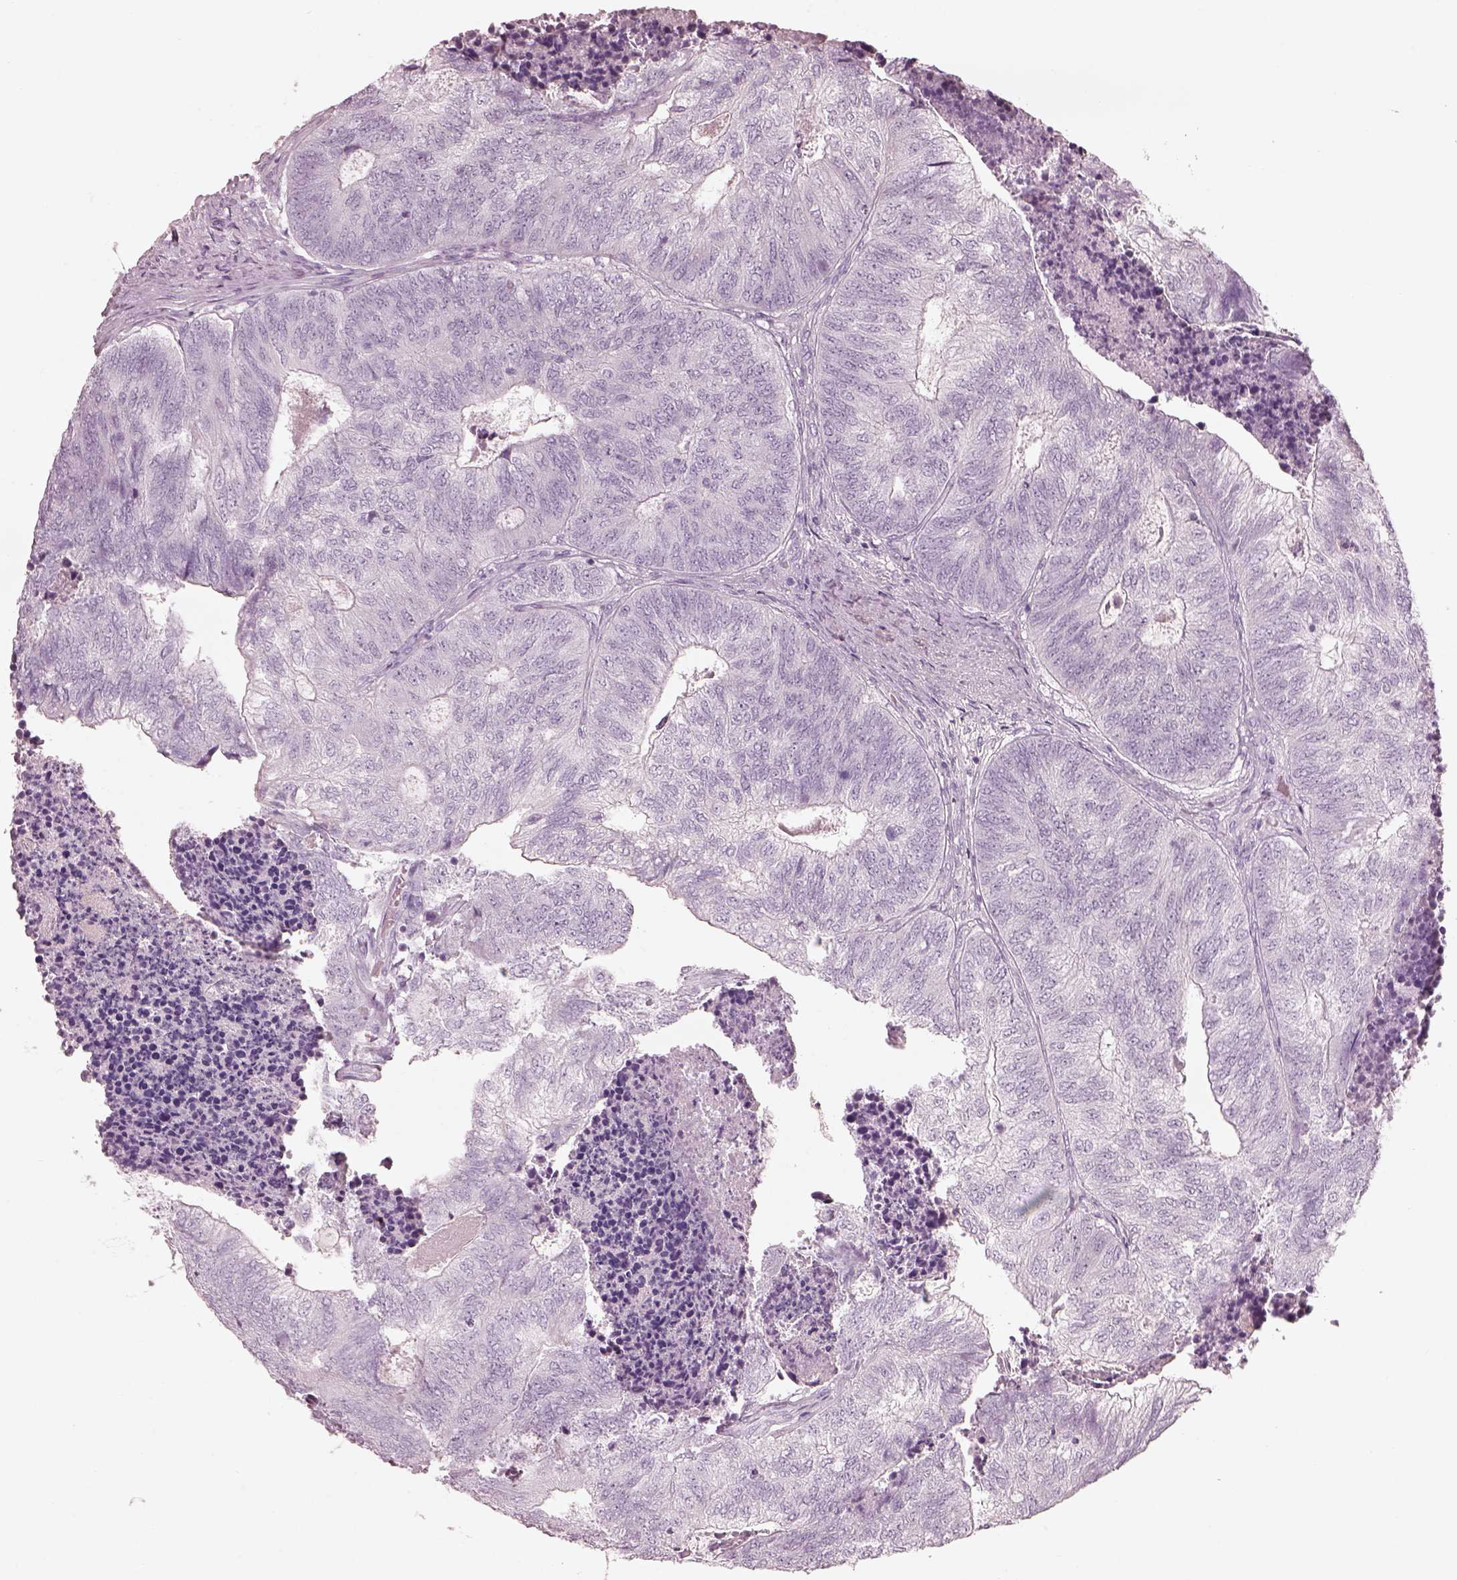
{"staining": {"intensity": "negative", "quantity": "none", "location": "none"}, "tissue": "colorectal cancer", "cell_type": "Tumor cells", "image_type": "cancer", "snomed": [{"axis": "morphology", "description": "Adenocarcinoma, NOS"}, {"axis": "topography", "description": "Colon"}], "caption": "The image exhibits no staining of tumor cells in colorectal cancer.", "gene": "RSPH9", "patient": {"sex": "female", "age": 67}}